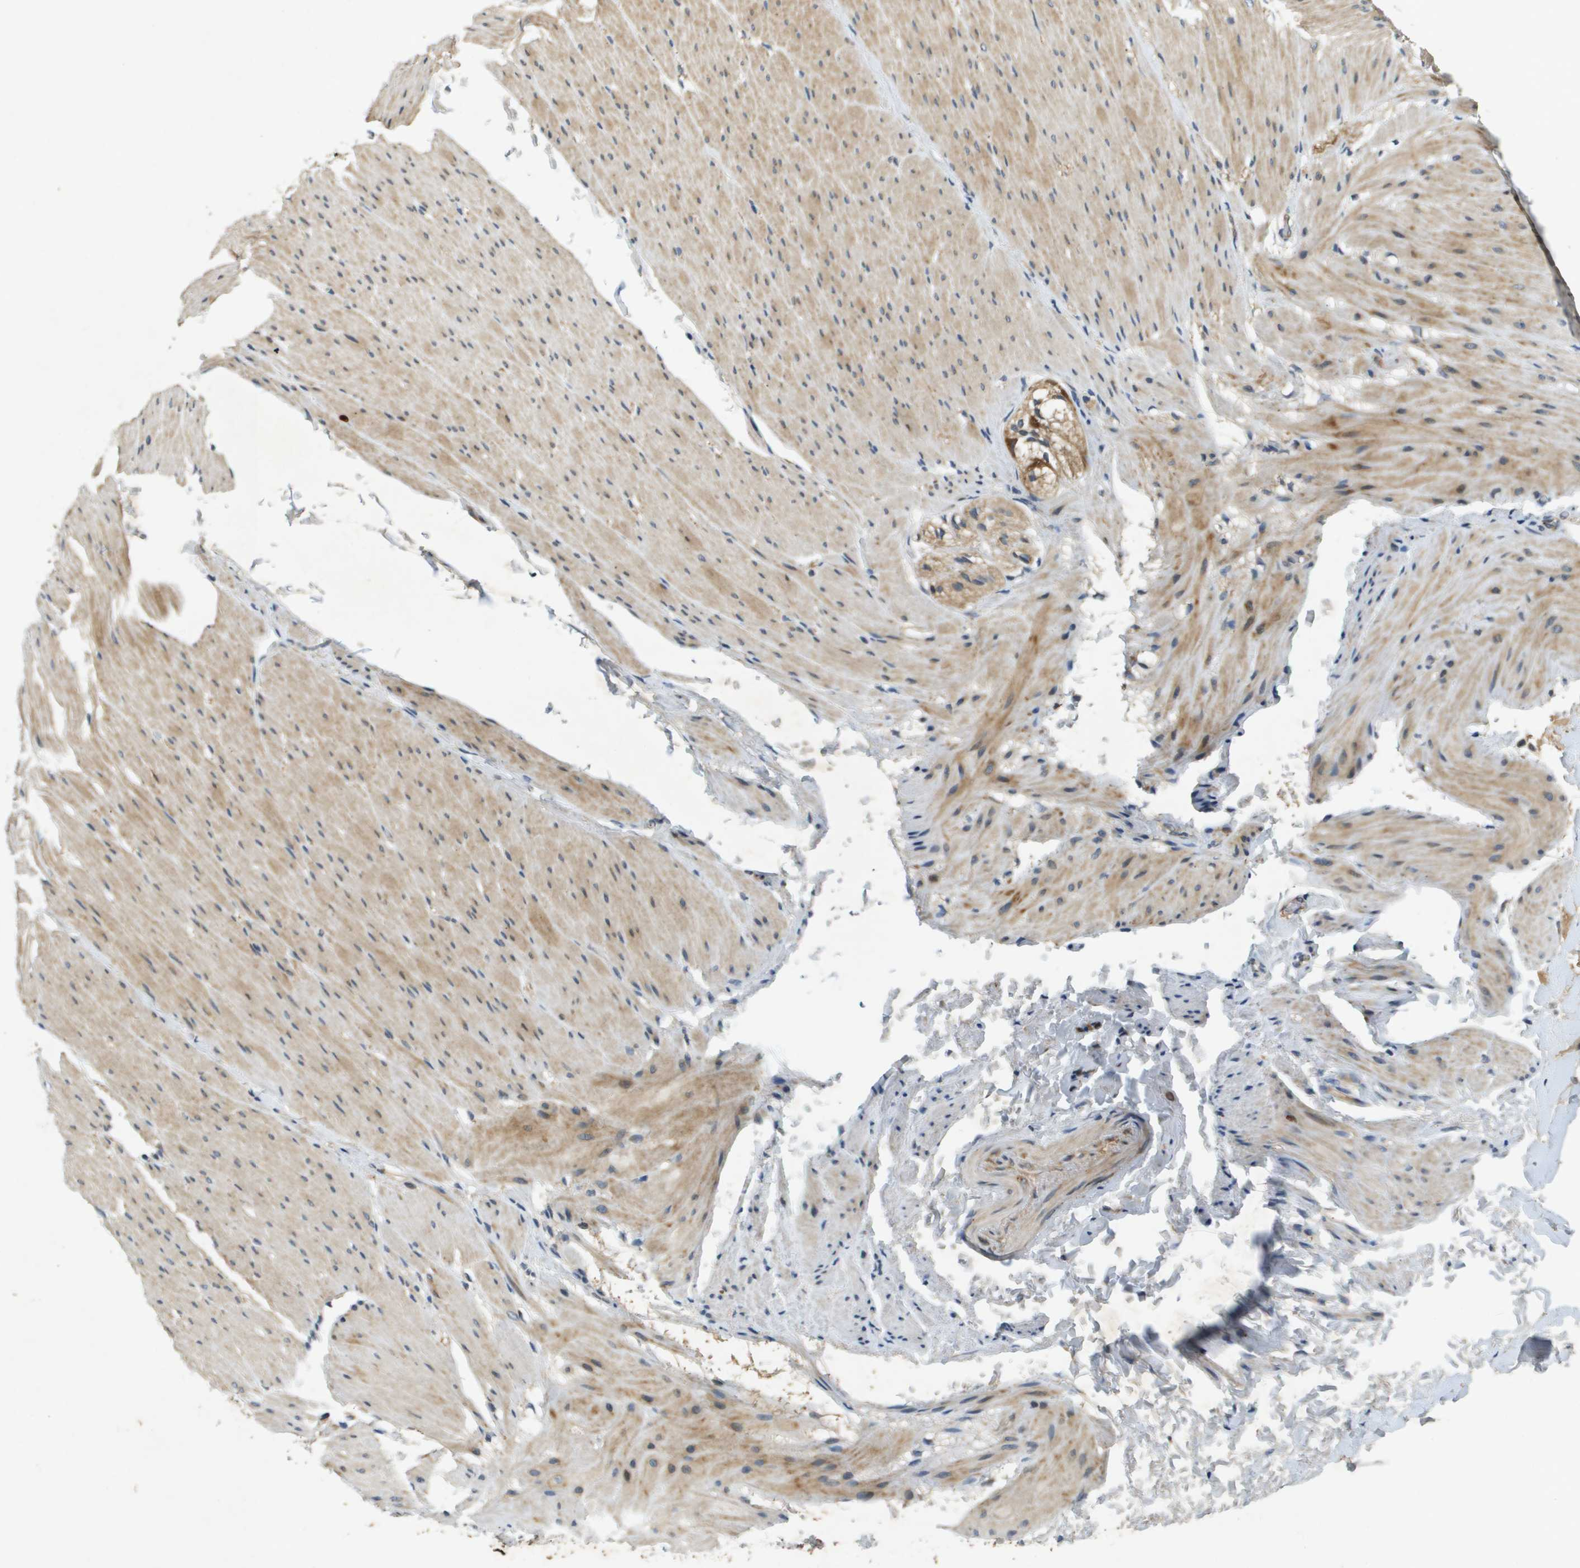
{"staining": {"intensity": "weak", "quantity": "25%-75%", "location": "cytoplasmic/membranous"}, "tissue": "smooth muscle", "cell_type": "Smooth muscle cells", "image_type": "normal", "snomed": [{"axis": "morphology", "description": "Normal tissue, NOS"}, {"axis": "topography", "description": "Smooth muscle"}, {"axis": "topography", "description": "Colon"}], "caption": "High-magnification brightfield microscopy of normal smooth muscle stained with DAB (brown) and counterstained with hematoxylin (blue). smooth muscle cells exhibit weak cytoplasmic/membranous positivity is identified in approximately25%-75% of cells.", "gene": "PGAP3", "patient": {"sex": "male", "age": 67}}